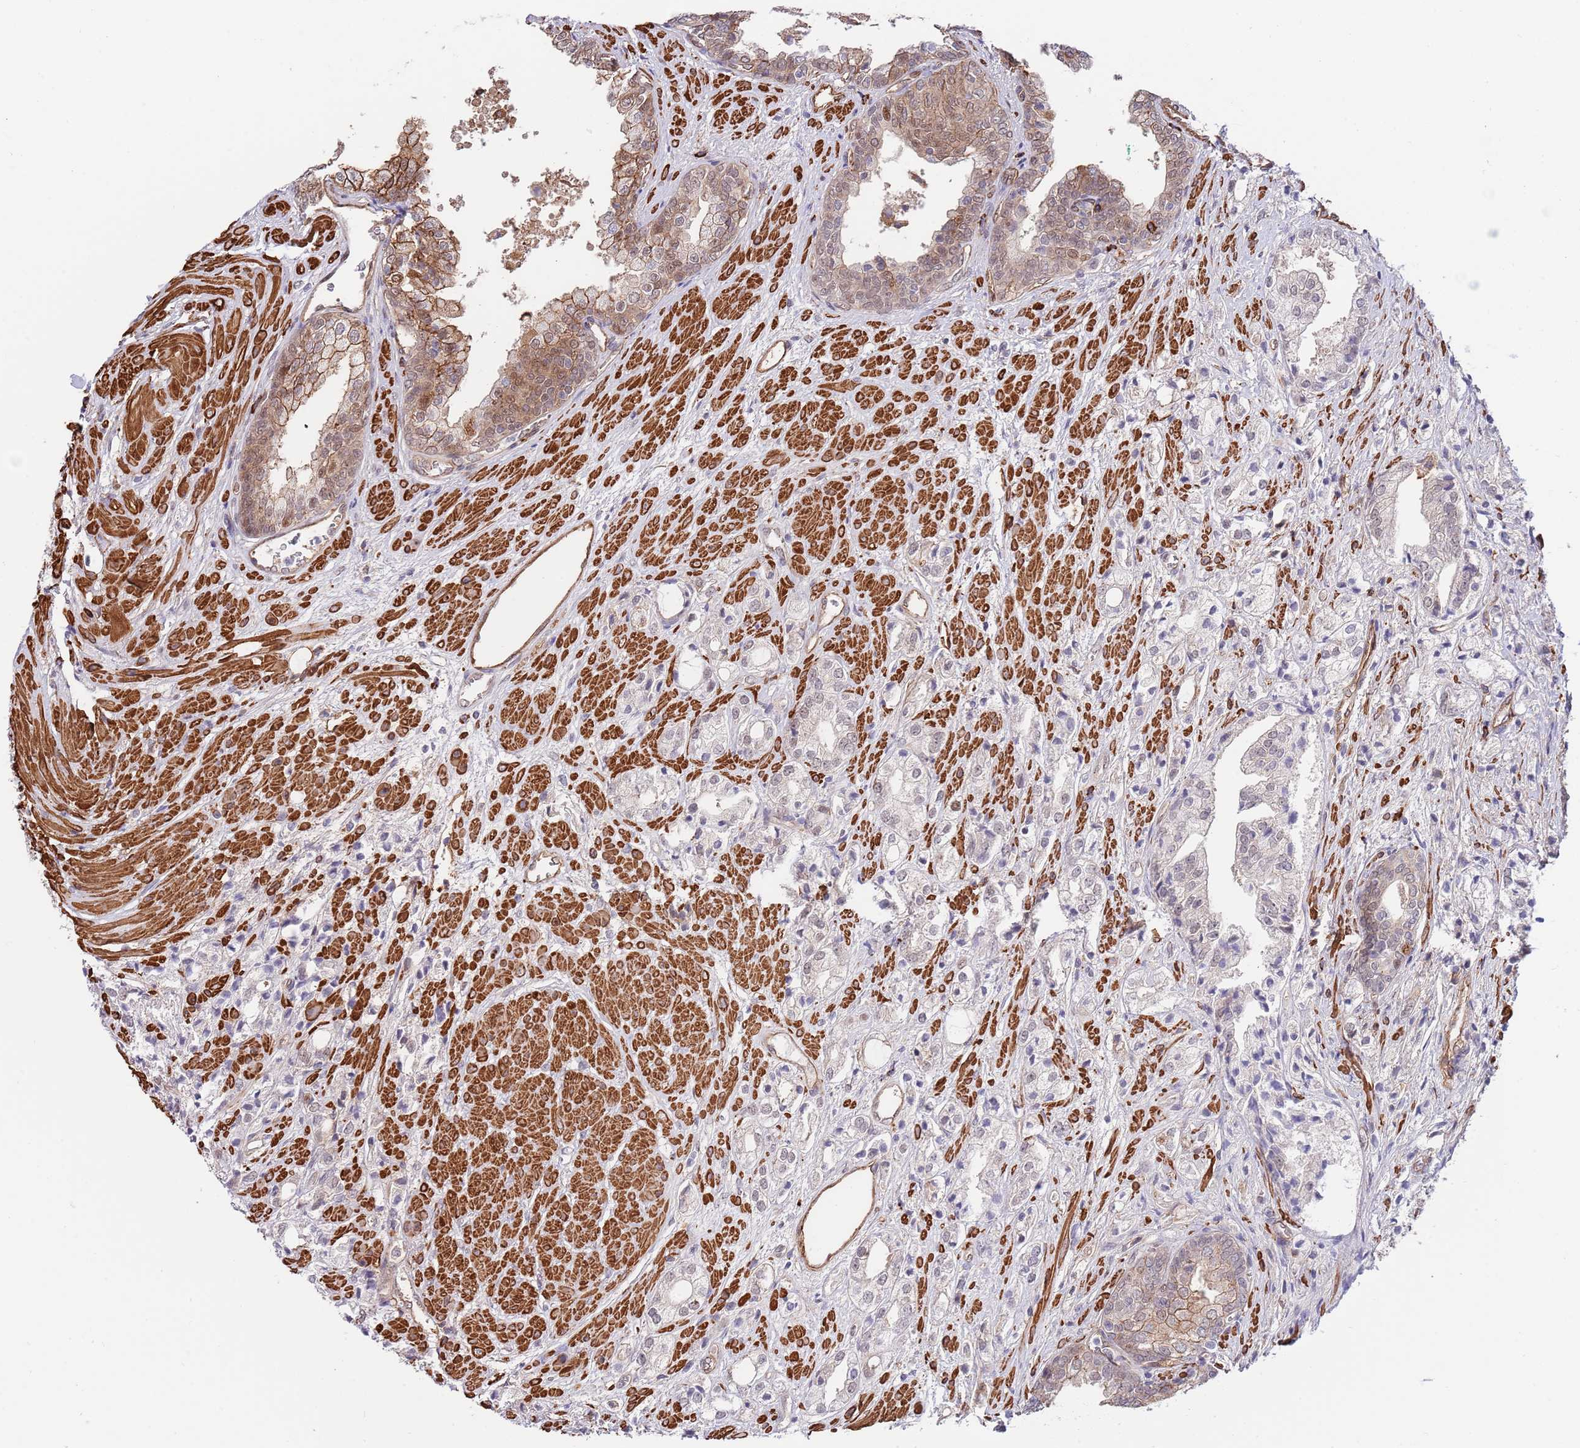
{"staining": {"intensity": "weak", "quantity": "<25%", "location": "nuclear"}, "tissue": "prostate cancer", "cell_type": "Tumor cells", "image_type": "cancer", "snomed": [{"axis": "morphology", "description": "Adenocarcinoma, High grade"}, {"axis": "topography", "description": "Prostate"}], "caption": "DAB immunohistochemical staining of human prostate cancer reveals no significant staining in tumor cells.", "gene": "BPNT1", "patient": {"sex": "male", "age": 50}}